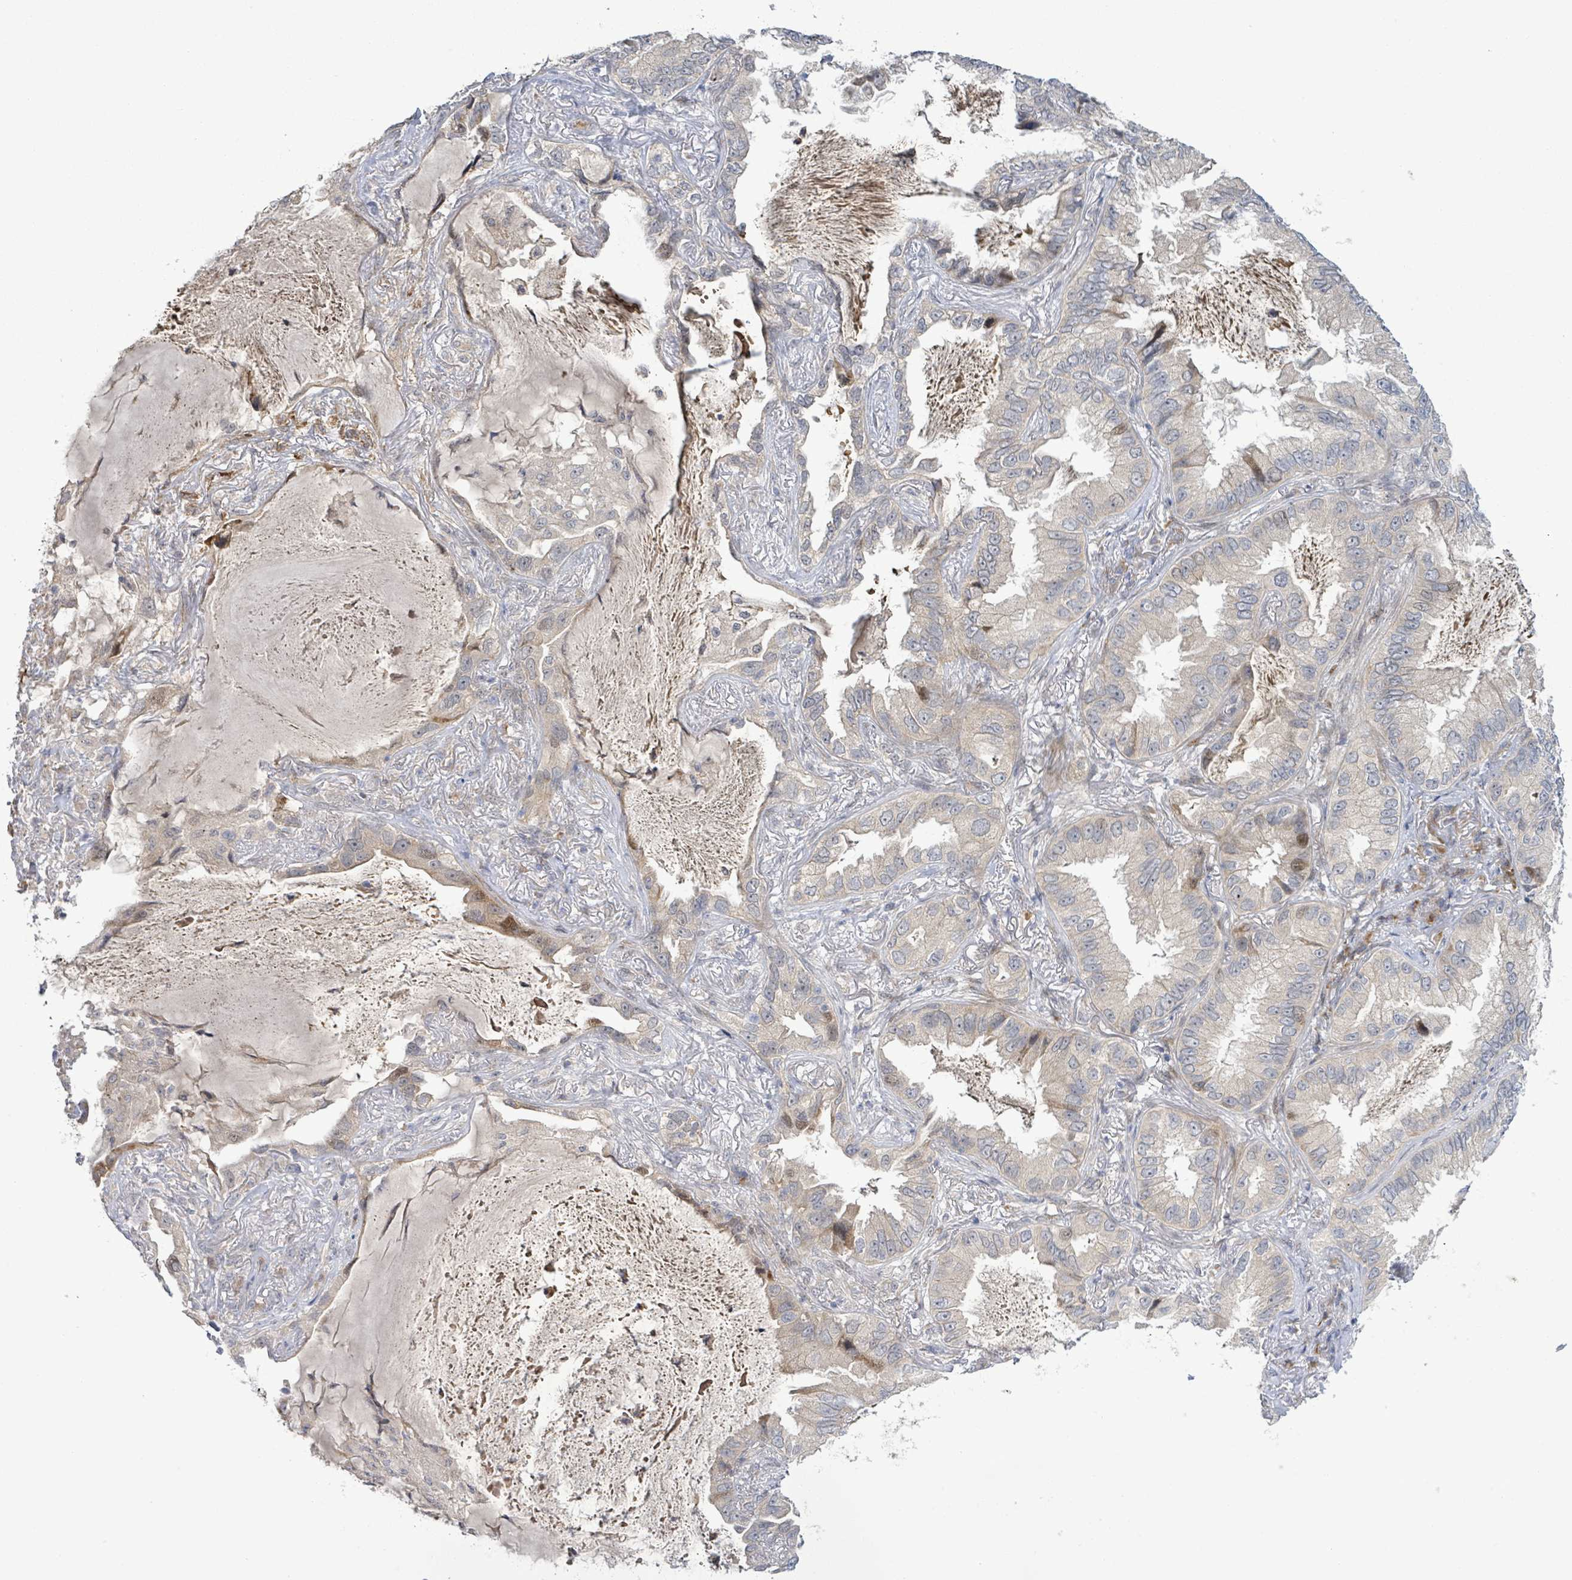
{"staining": {"intensity": "weak", "quantity": "<25%", "location": "nuclear"}, "tissue": "lung cancer", "cell_type": "Tumor cells", "image_type": "cancer", "snomed": [{"axis": "morphology", "description": "Adenocarcinoma, NOS"}, {"axis": "topography", "description": "Lung"}], "caption": "Tumor cells show no significant protein expression in lung cancer (adenocarcinoma).", "gene": "SLIT3", "patient": {"sex": "female", "age": 69}}